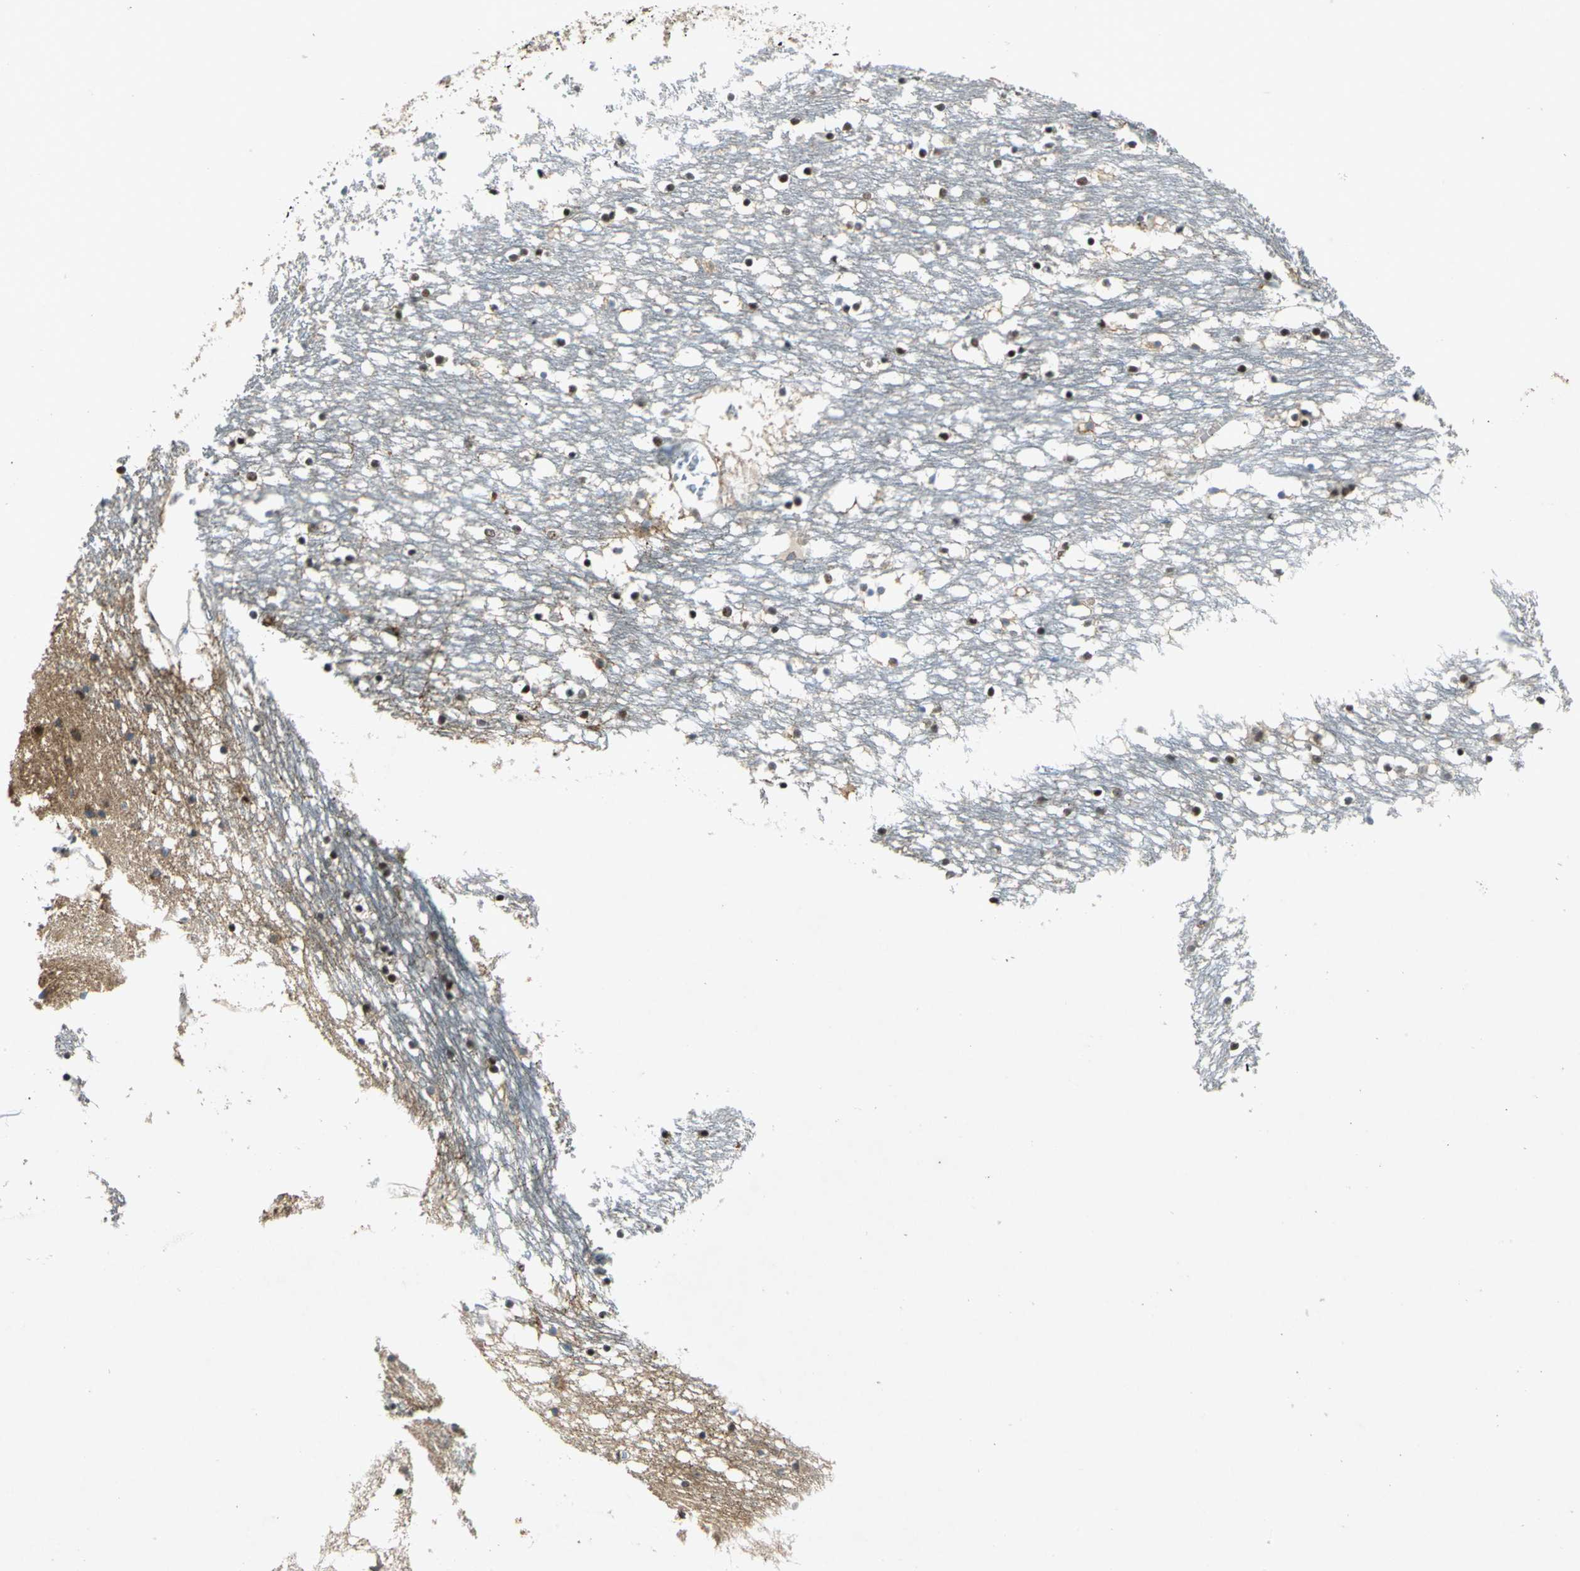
{"staining": {"intensity": "negative", "quantity": "none", "location": "none"}, "tissue": "caudate", "cell_type": "Glial cells", "image_type": "normal", "snomed": [{"axis": "morphology", "description": "Normal tissue, NOS"}, {"axis": "topography", "description": "Lateral ventricle wall"}], "caption": "There is no significant staining in glial cells of caudate. (Brightfield microscopy of DAB immunohistochemistry at high magnification).", "gene": "RAD17", "patient": {"sex": "male", "age": 45}}